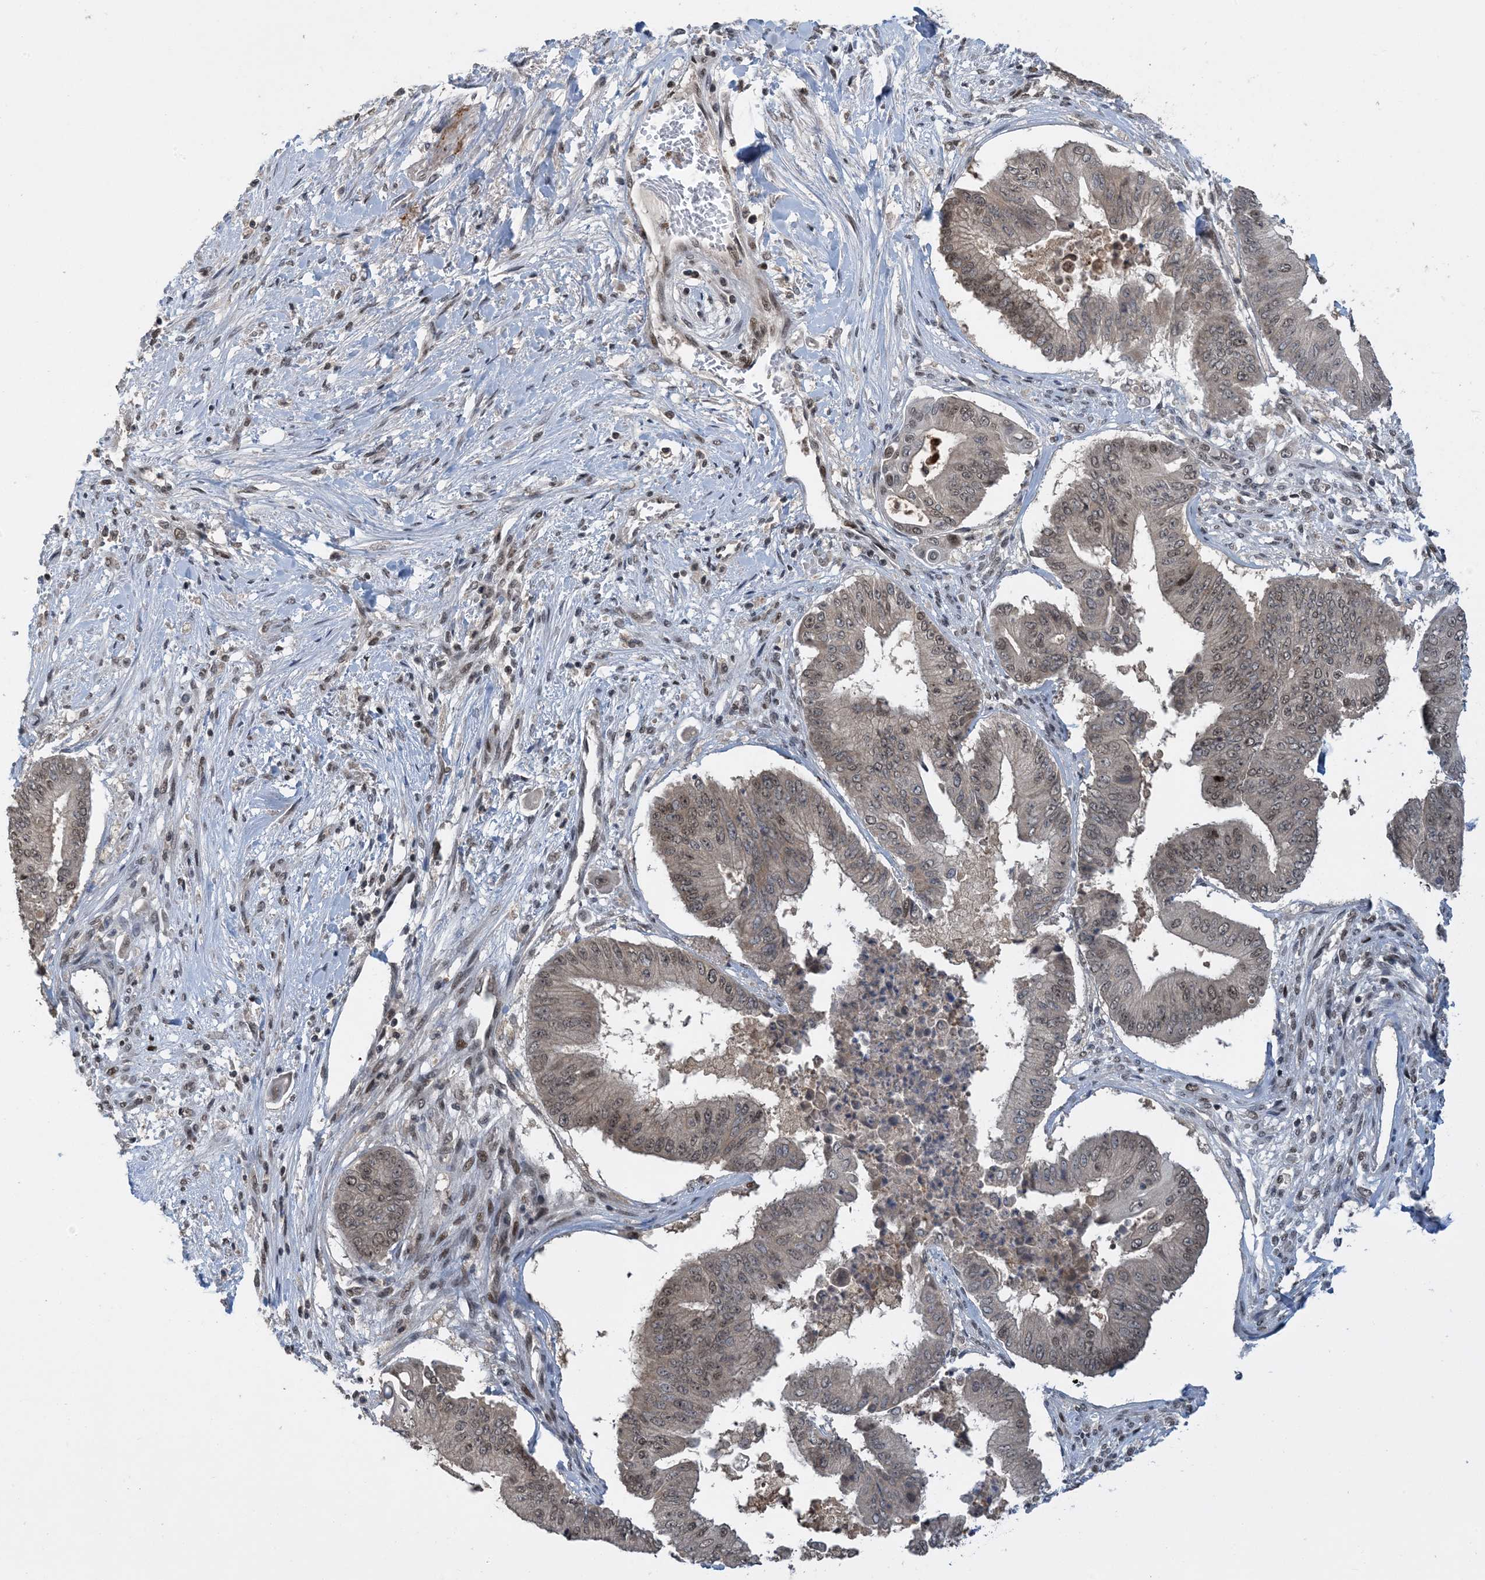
{"staining": {"intensity": "weak", "quantity": "25%-75%", "location": "nuclear"}, "tissue": "pancreatic cancer", "cell_type": "Tumor cells", "image_type": "cancer", "snomed": [{"axis": "morphology", "description": "Adenocarcinoma, NOS"}, {"axis": "topography", "description": "Pancreas"}], "caption": "A micrograph of pancreatic cancer (adenocarcinoma) stained for a protein displays weak nuclear brown staining in tumor cells.", "gene": "ACYP2", "patient": {"sex": "female", "age": 77}}